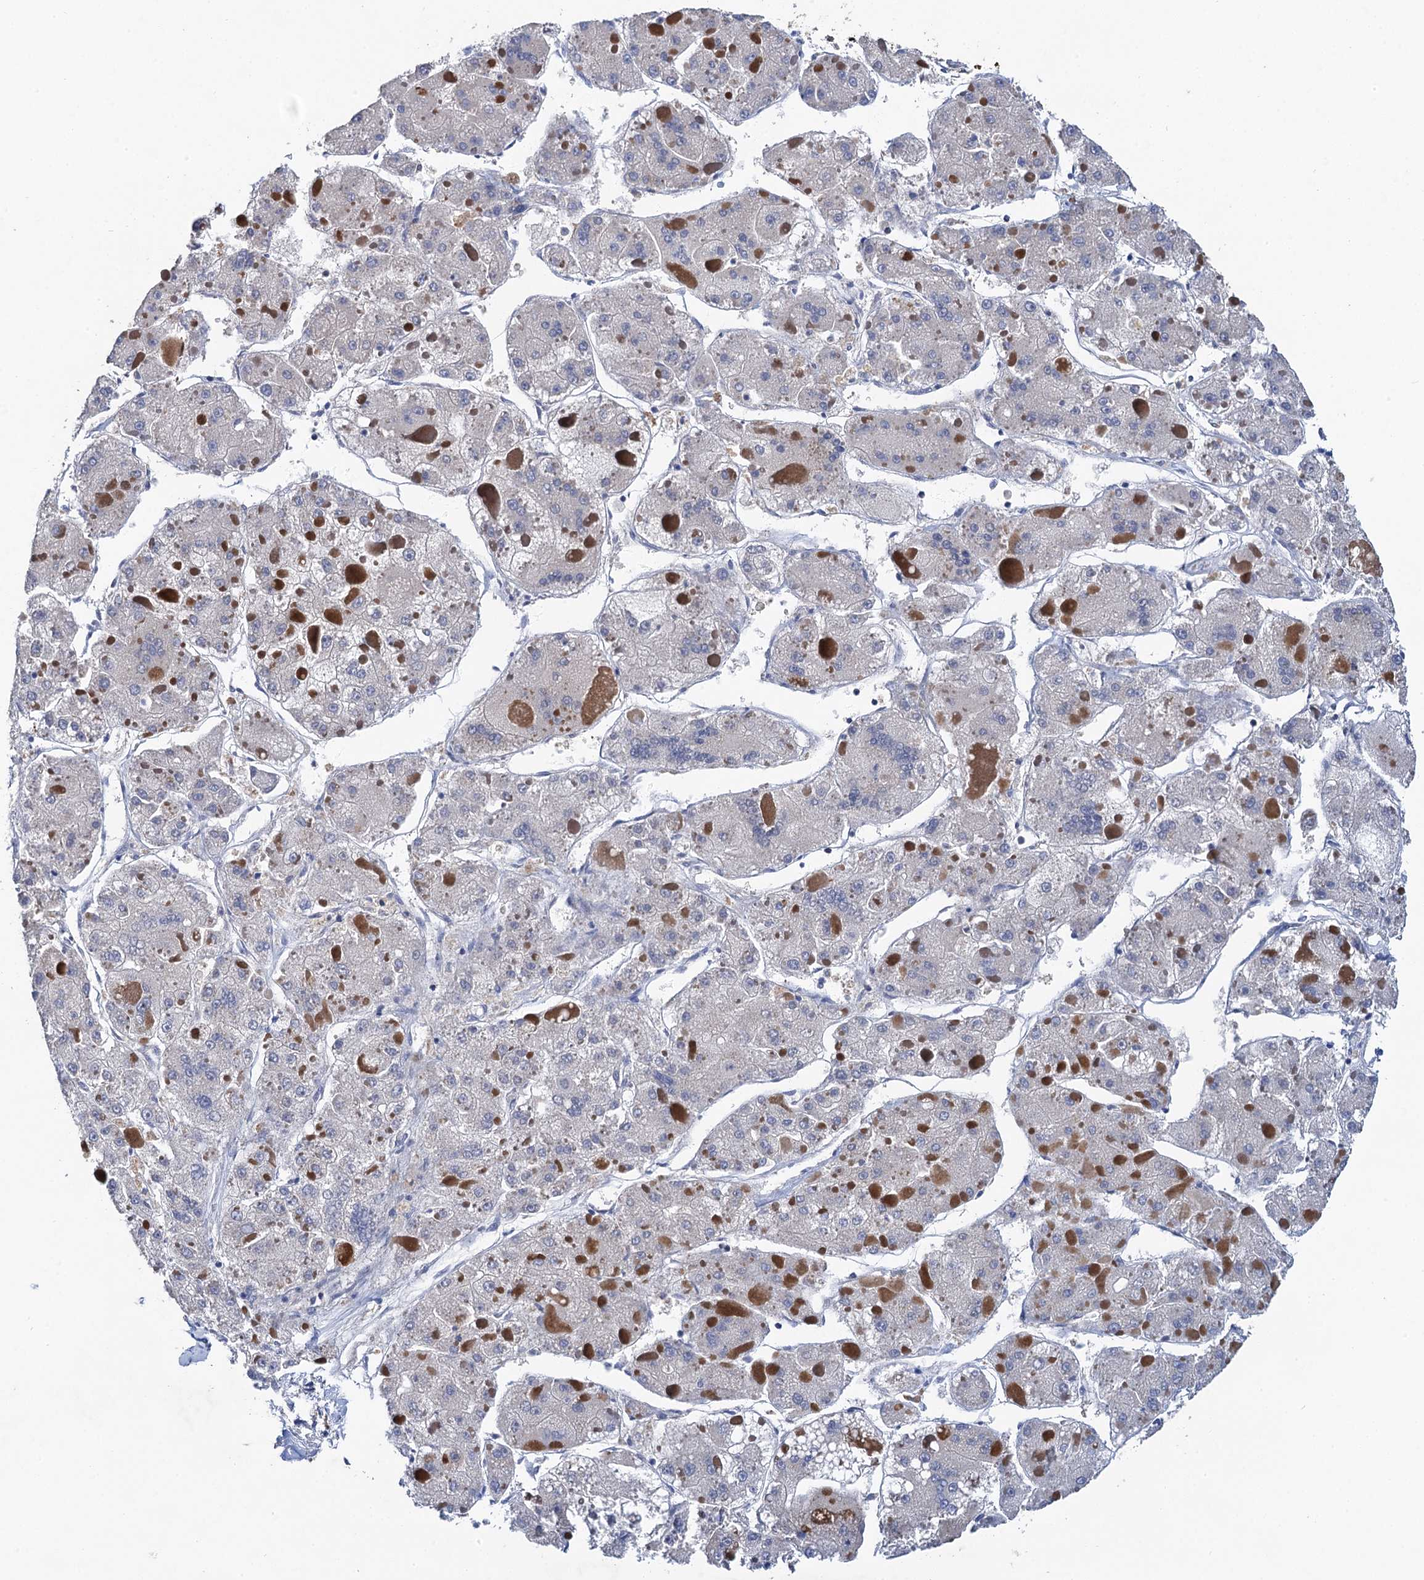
{"staining": {"intensity": "negative", "quantity": "none", "location": "none"}, "tissue": "liver cancer", "cell_type": "Tumor cells", "image_type": "cancer", "snomed": [{"axis": "morphology", "description": "Carcinoma, Hepatocellular, NOS"}, {"axis": "topography", "description": "Liver"}], "caption": "IHC of human liver hepatocellular carcinoma exhibits no staining in tumor cells.", "gene": "TMEM39B", "patient": {"sex": "female", "age": 73}}